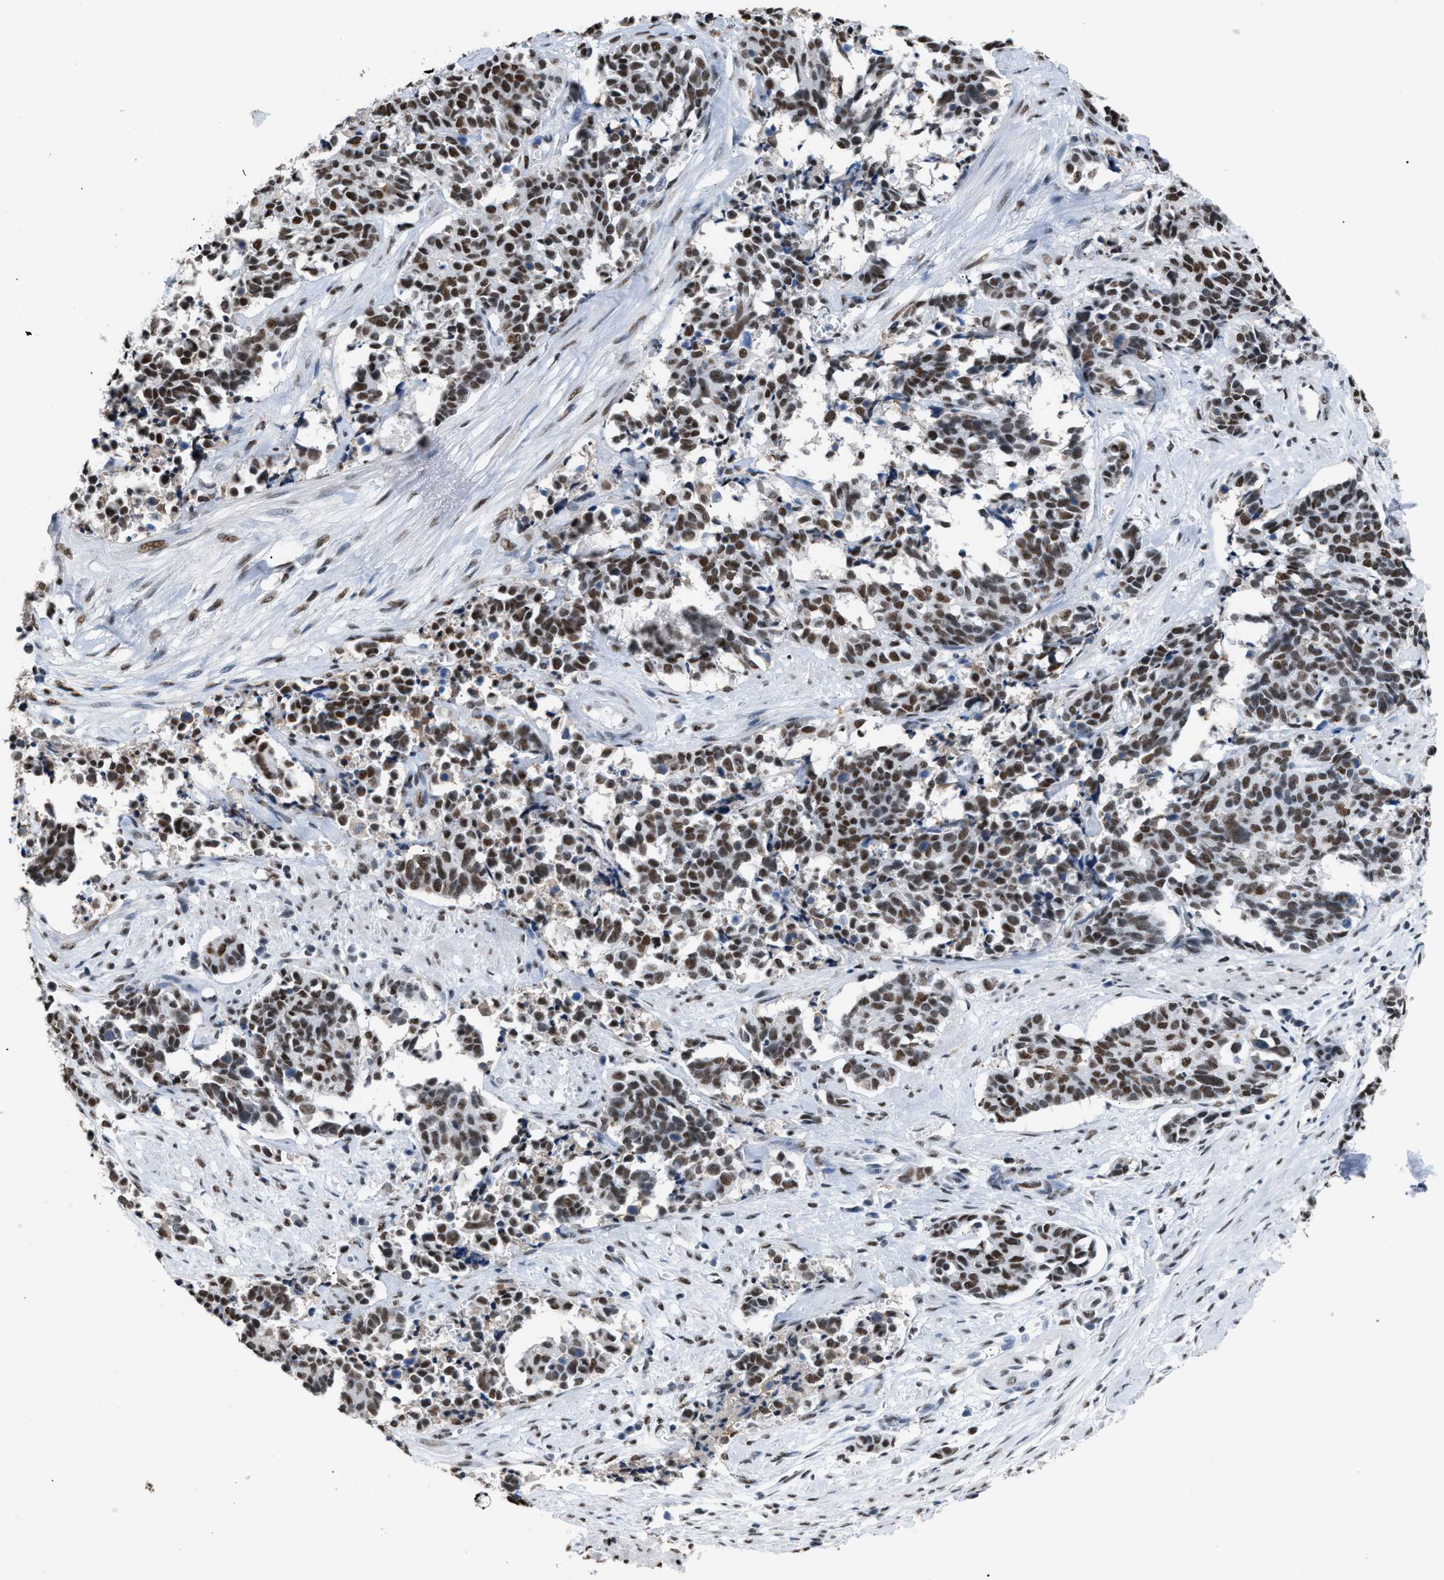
{"staining": {"intensity": "moderate", "quantity": ">75%", "location": "nuclear"}, "tissue": "cervical cancer", "cell_type": "Tumor cells", "image_type": "cancer", "snomed": [{"axis": "morphology", "description": "Squamous cell carcinoma, NOS"}, {"axis": "topography", "description": "Cervix"}], "caption": "Tumor cells display medium levels of moderate nuclear expression in about >75% of cells in human squamous cell carcinoma (cervical).", "gene": "CCAR2", "patient": {"sex": "female", "age": 35}}